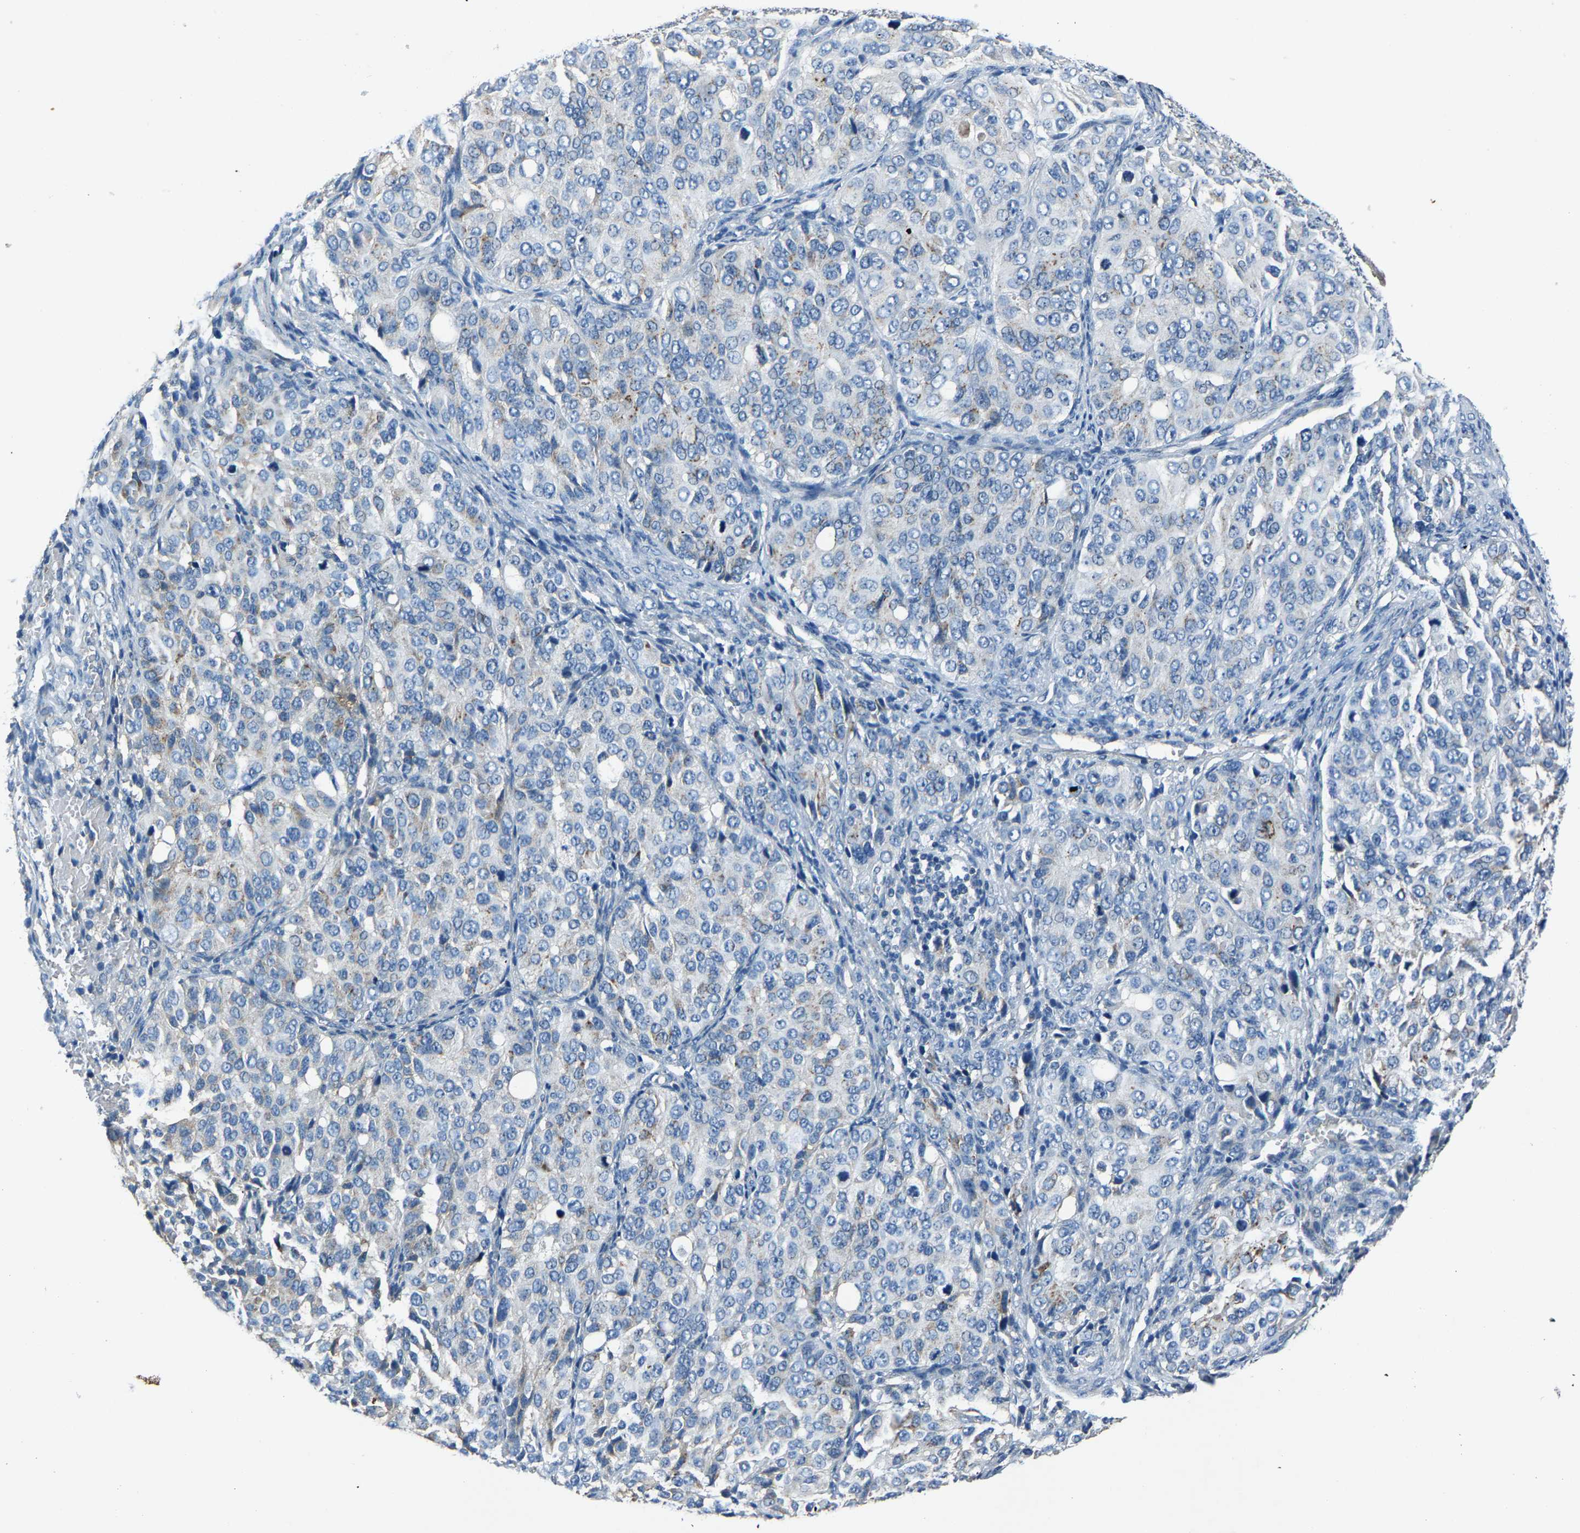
{"staining": {"intensity": "negative", "quantity": "none", "location": "none"}, "tissue": "ovarian cancer", "cell_type": "Tumor cells", "image_type": "cancer", "snomed": [{"axis": "morphology", "description": "Carcinoma, endometroid"}, {"axis": "topography", "description": "Ovary"}], "caption": "Ovarian cancer (endometroid carcinoma) was stained to show a protein in brown. There is no significant staining in tumor cells. (IHC, brightfield microscopy, high magnification).", "gene": "ADAM2", "patient": {"sex": "female", "age": 51}}